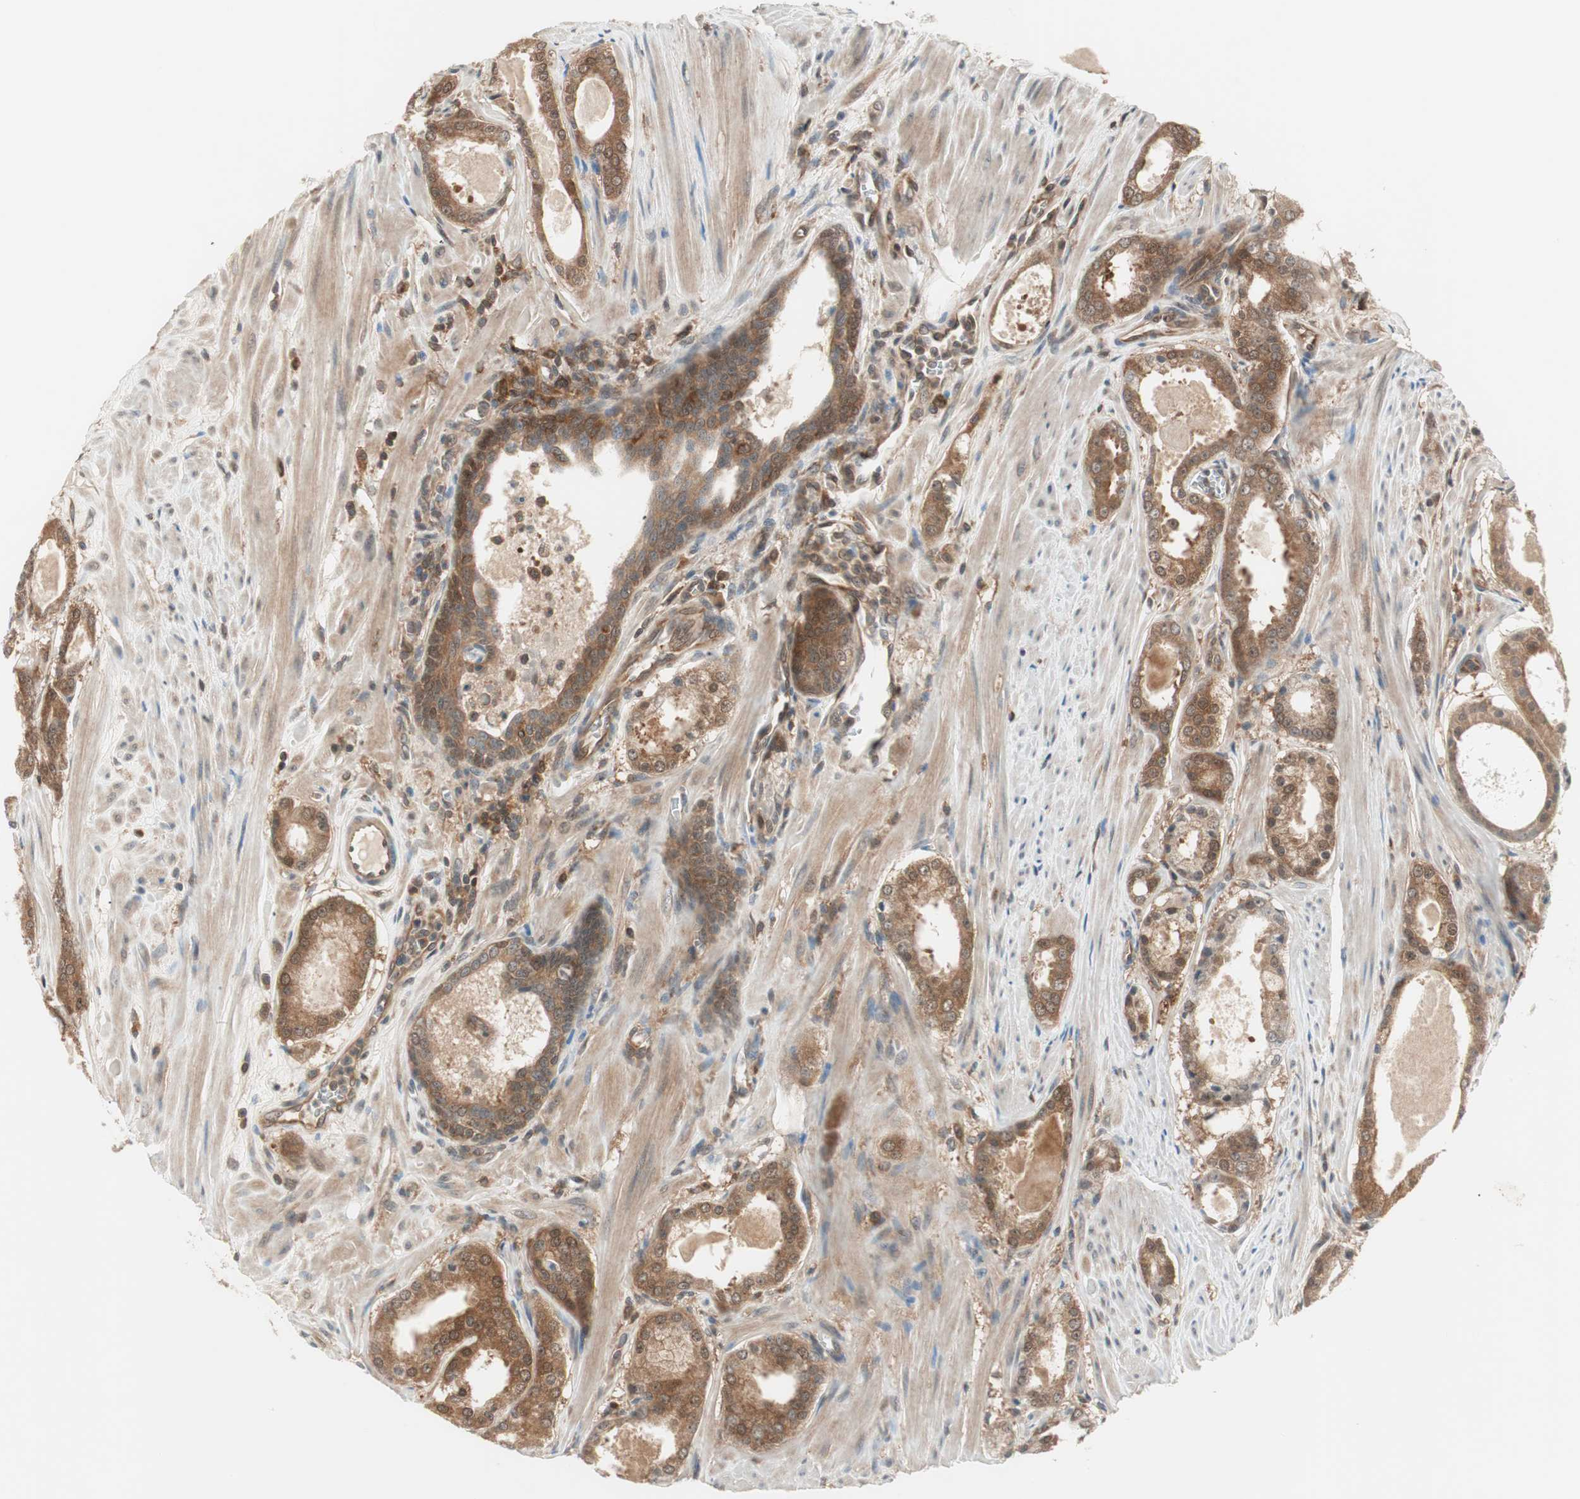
{"staining": {"intensity": "moderate", "quantity": ">75%", "location": "cytoplasmic/membranous"}, "tissue": "prostate cancer", "cell_type": "Tumor cells", "image_type": "cancer", "snomed": [{"axis": "morphology", "description": "Adenocarcinoma, Low grade"}, {"axis": "topography", "description": "Prostate"}], "caption": "Adenocarcinoma (low-grade) (prostate) was stained to show a protein in brown. There is medium levels of moderate cytoplasmic/membranous positivity in approximately >75% of tumor cells.", "gene": "GALT", "patient": {"sex": "male", "age": 57}}